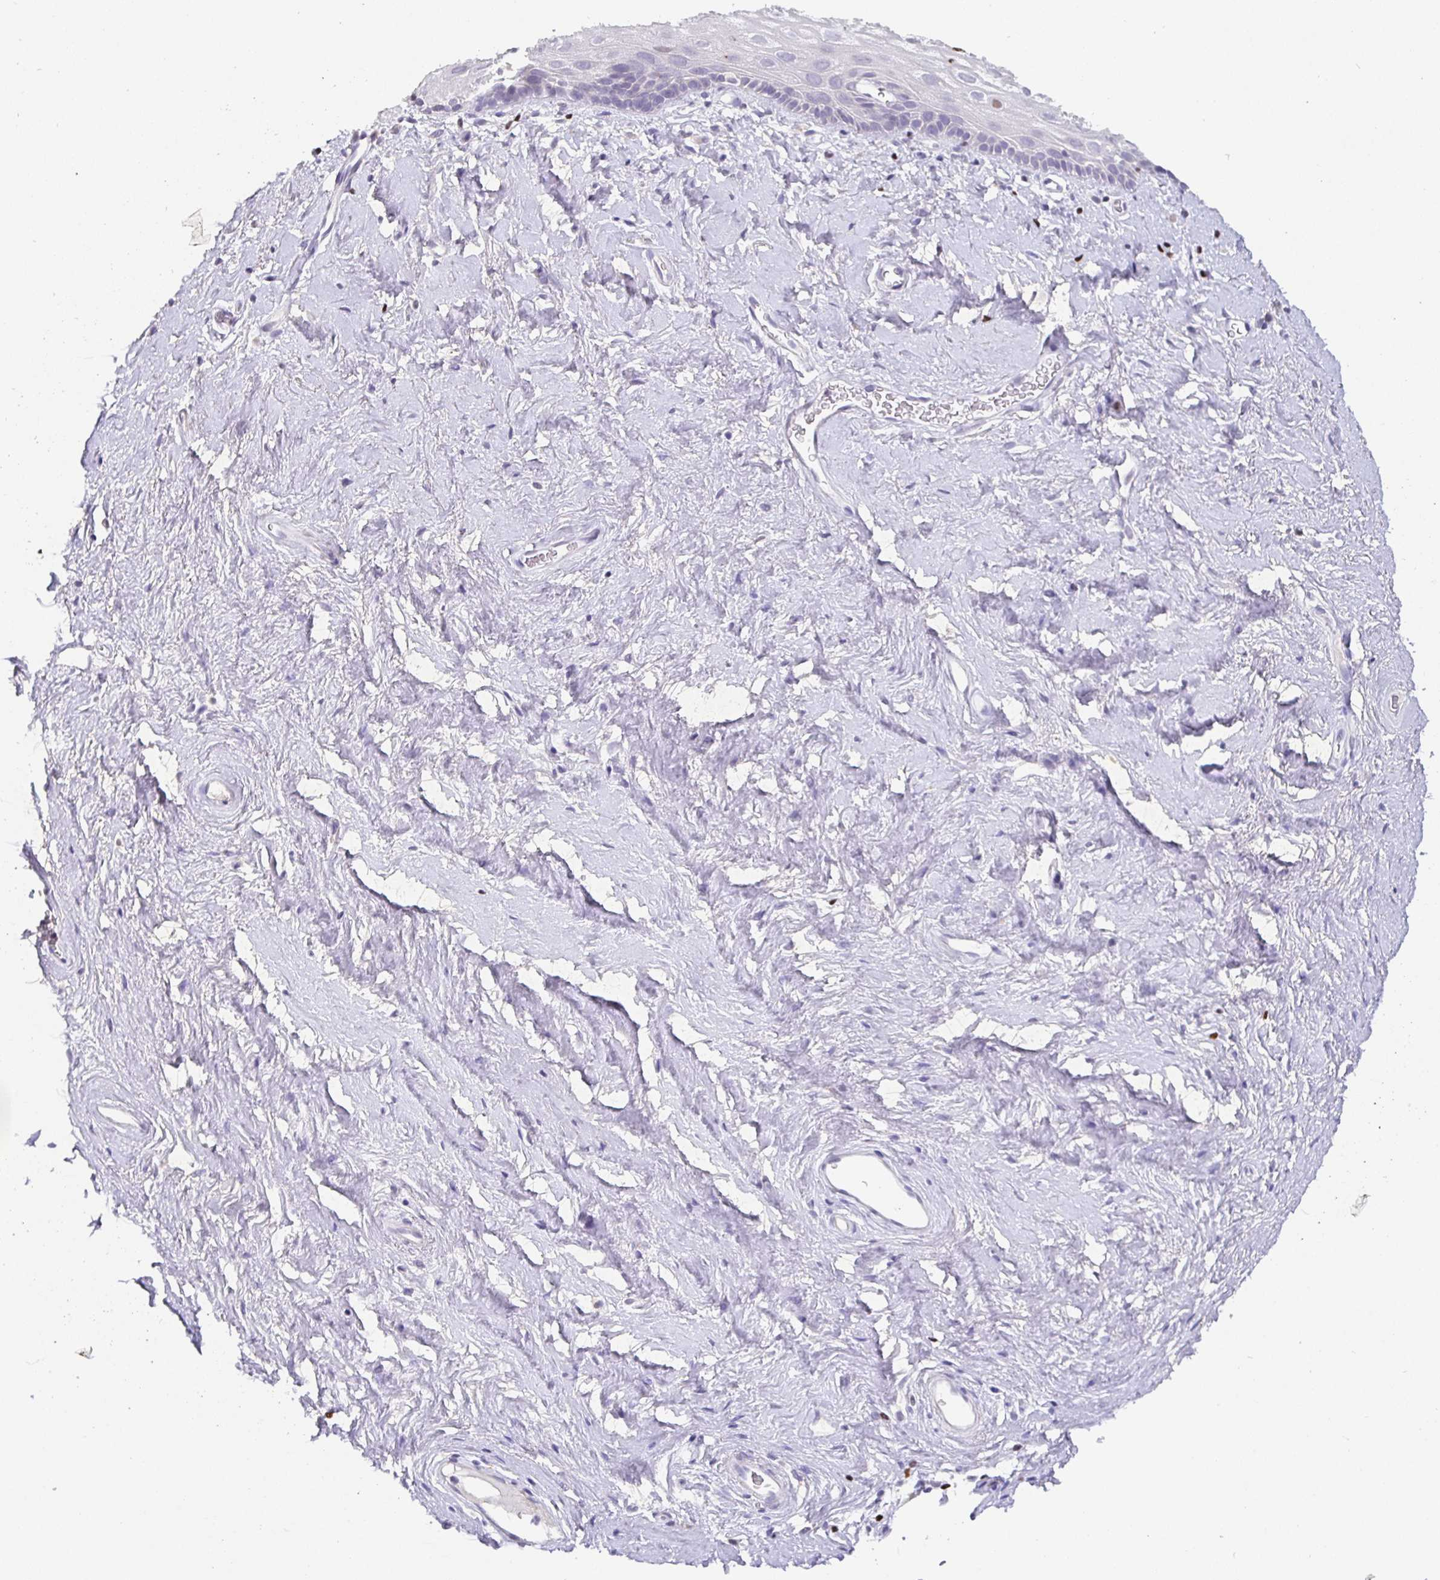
{"staining": {"intensity": "moderate", "quantity": "<25%", "location": "nuclear"}, "tissue": "vagina", "cell_type": "Squamous epithelial cells", "image_type": "normal", "snomed": [{"axis": "morphology", "description": "Normal tissue, NOS"}, {"axis": "morphology", "description": "Adenocarcinoma, NOS"}, {"axis": "topography", "description": "Rectum"}, {"axis": "topography", "description": "Vagina"}, {"axis": "topography", "description": "Peripheral nerve tissue"}], "caption": "Vagina stained with IHC shows moderate nuclear staining in about <25% of squamous epithelial cells.", "gene": "SATB1", "patient": {"sex": "female", "age": 71}}